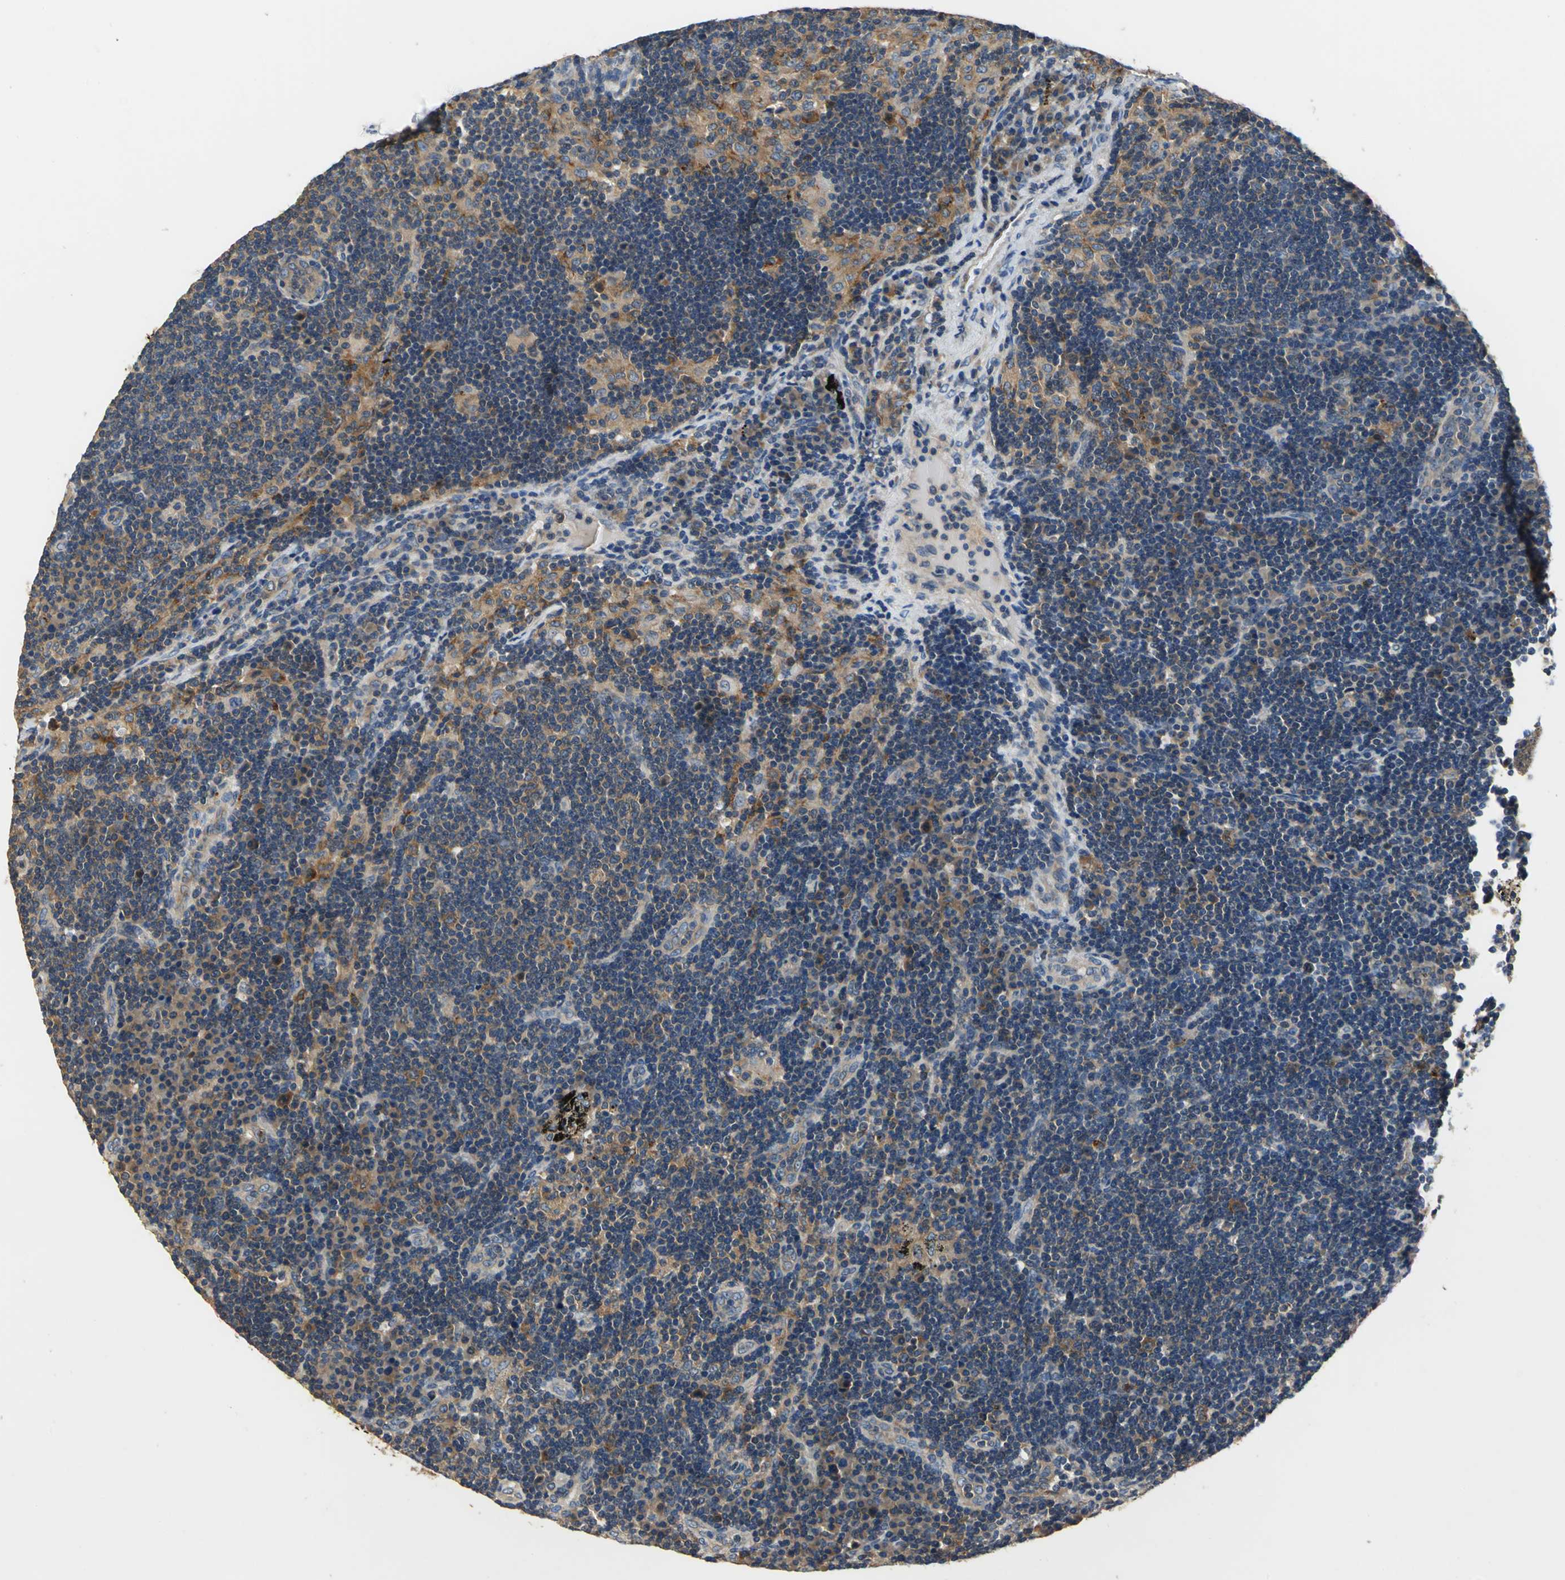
{"staining": {"intensity": "moderate", "quantity": ">75%", "location": "cytoplasmic/membranous"}, "tissue": "lymph node", "cell_type": "Germinal center cells", "image_type": "normal", "snomed": [{"axis": "morphology", "description": "Normal tissue, NOS"}, {"axis": "morphology", "description": "Squamous cell carcinoma, metastatic, NOS"}, {"axis": "topography", "description": "Lymph node"}], "caption": "Germinal center cells display moderate cytoplasmic/membranous staining in approximately >75% of cells in benign lymph node. The protein is stained brown, and the nuclei are stained in blue (DAB (3,3'-diaminobenzidine) IHC with brightfield microscopy, high magnification).", "gene": "DDX3X", "patient": {"sex": "female", "age": 53}}